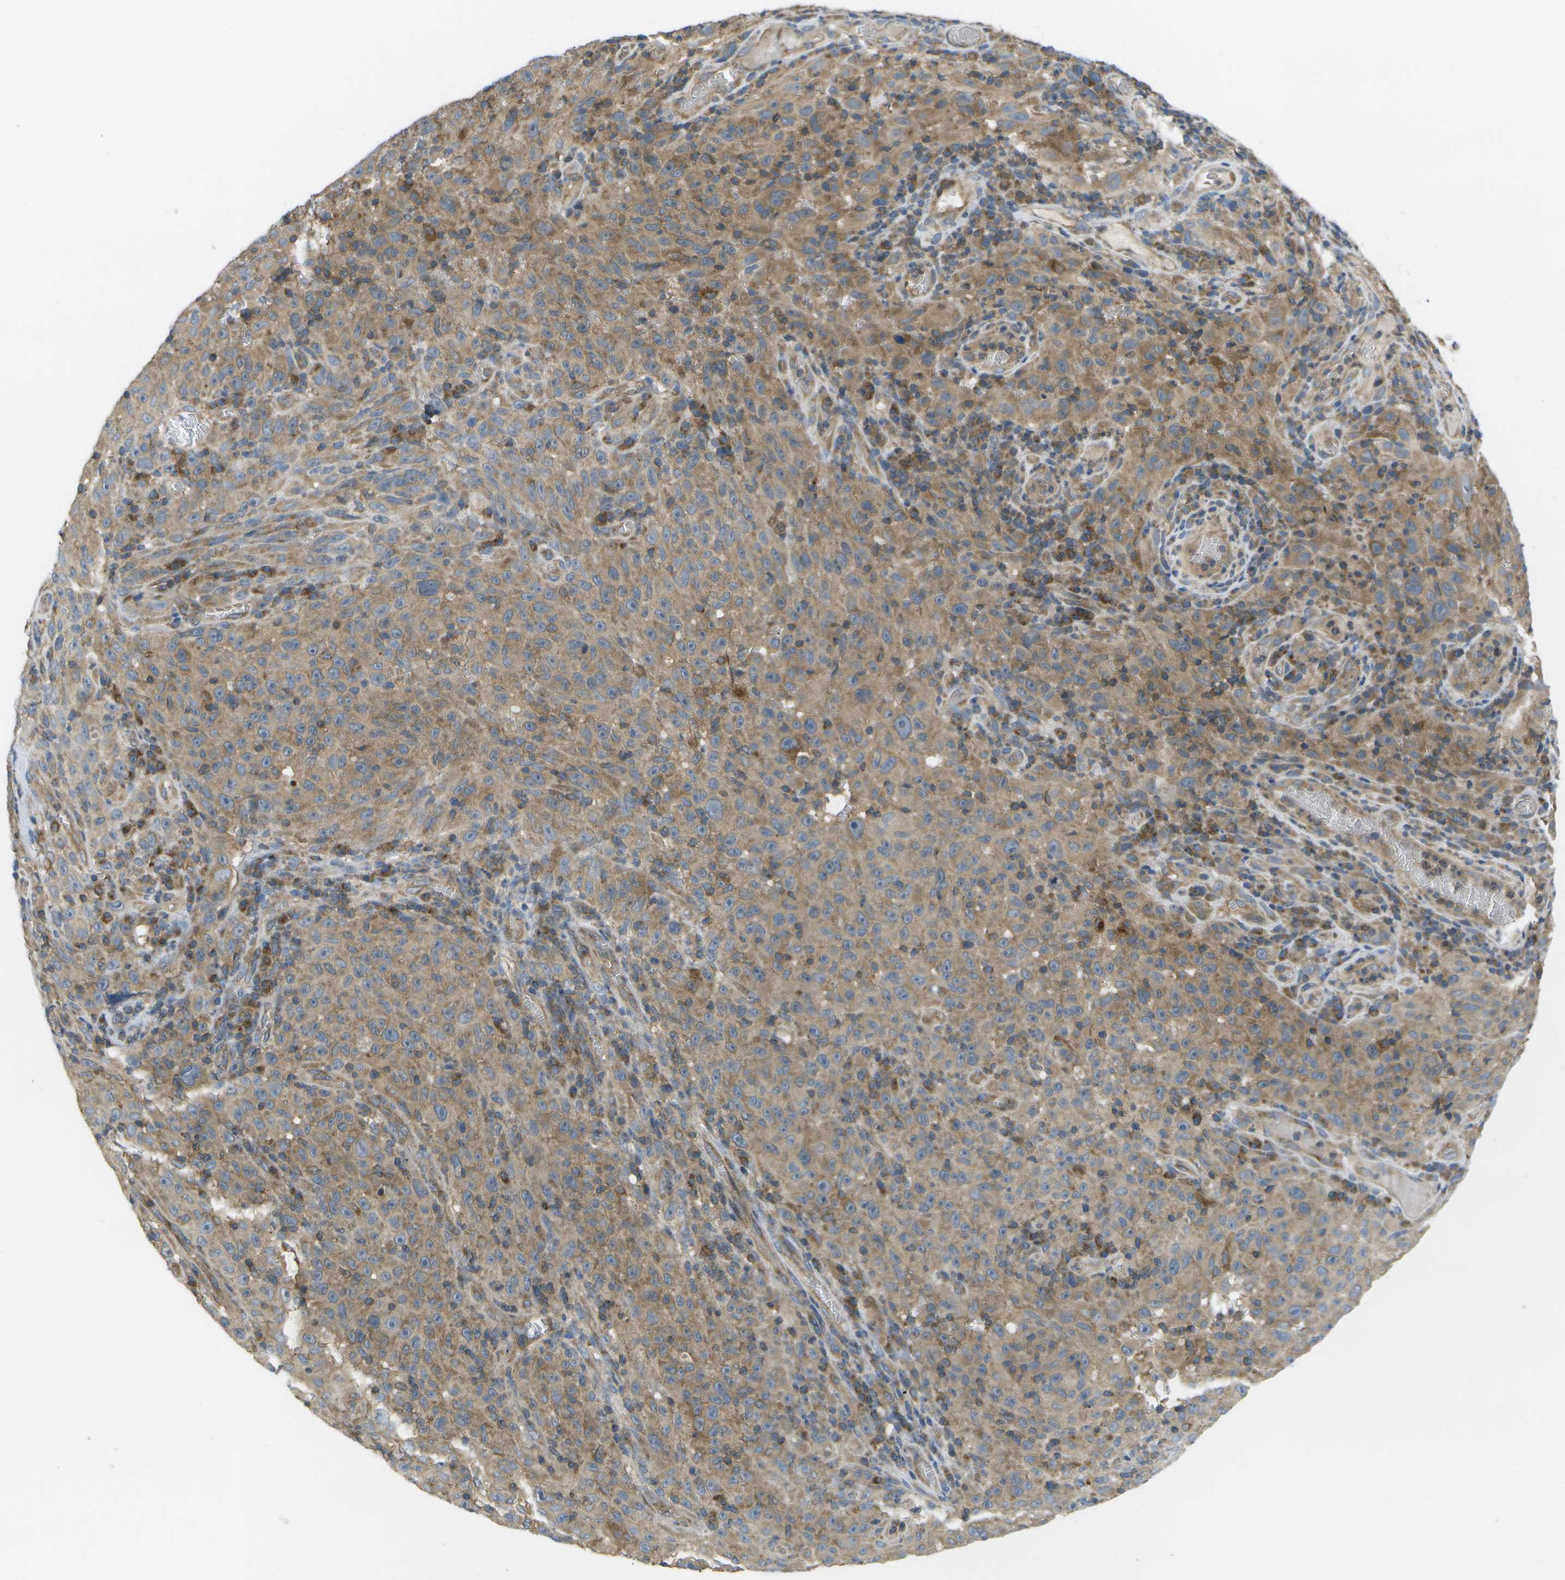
{"staining": {"intensity": "moderate", "quantity": ">75%", "location": "cytoplasmic/membranous"}, "tissue": "melanoma", "cell_type": "Tumor cells", "image_type": "cancer", "snomed": [{"axis": "morphology", "description": "Malignant melanoma, NOS"}, {"axis": "topography", "description": "Skin"}], "caption": "Human melanoma stained with a brown dye demonstrates moderate cytoplasmic/membranous positive positivity in approximately >75% of tumor cells.", "gene": "DPM3", "patient": {"sex": "female", "age": 82}}